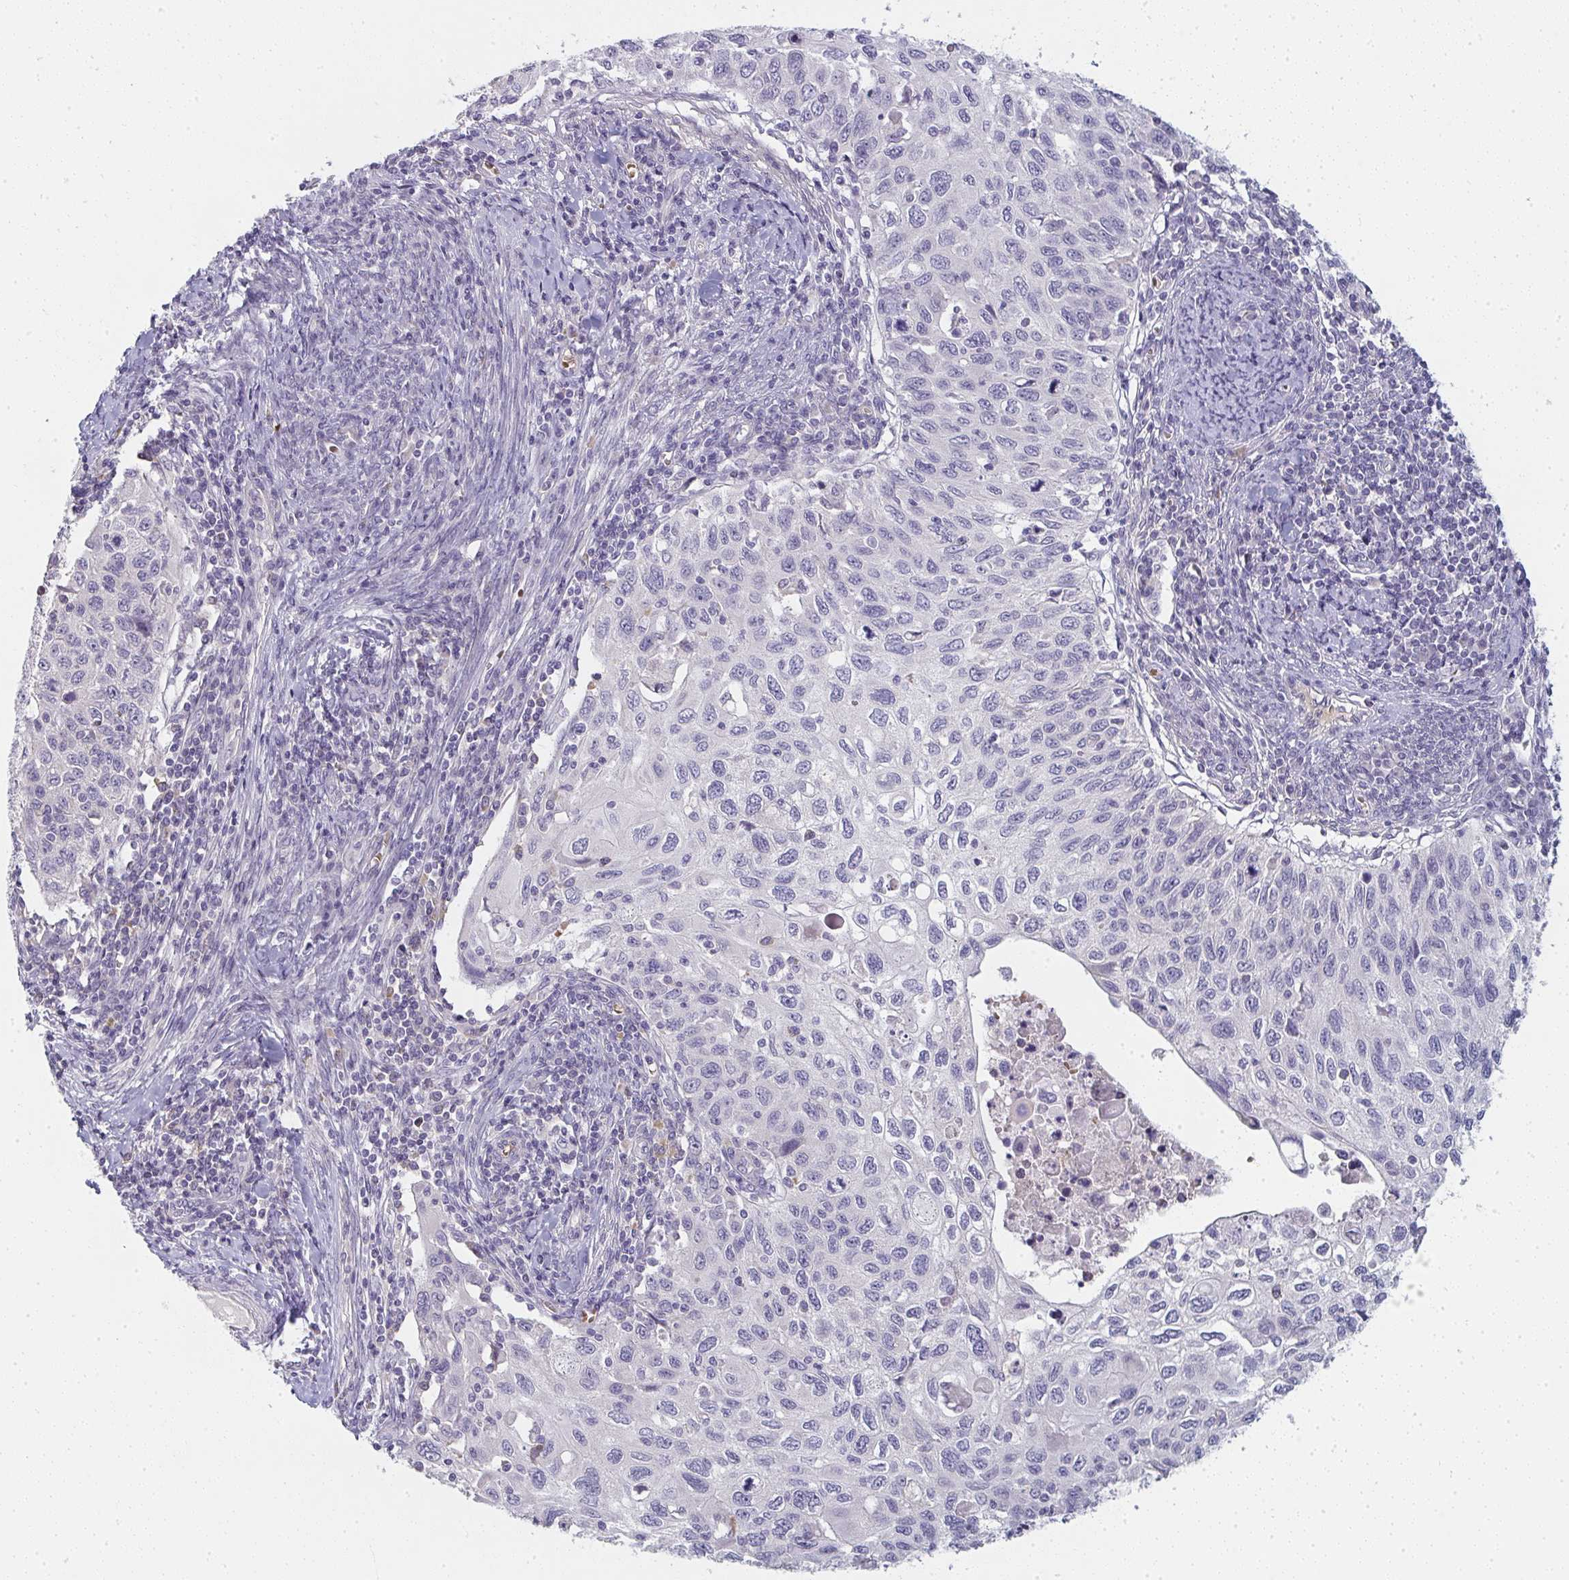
{"staining": {"intensity": "negative", "quantity": "none", "location": "none"}, "tissue": "cervical cancer", "cell_type": "Tumor cells", "image_type": "cancer", "snomed": [{"axis": "morphology", "description": "Squamous cell carcinoma, NOS"}, {"axis": "topography", "description": "Cervix"}], "caption": "Immunohistochemistry histopathology image of human cervical cancer stained for a protein (brown), which shows no staining in tumor cells.", "gene": "SHB", "patient": {"sex": "female", "age": 70}}